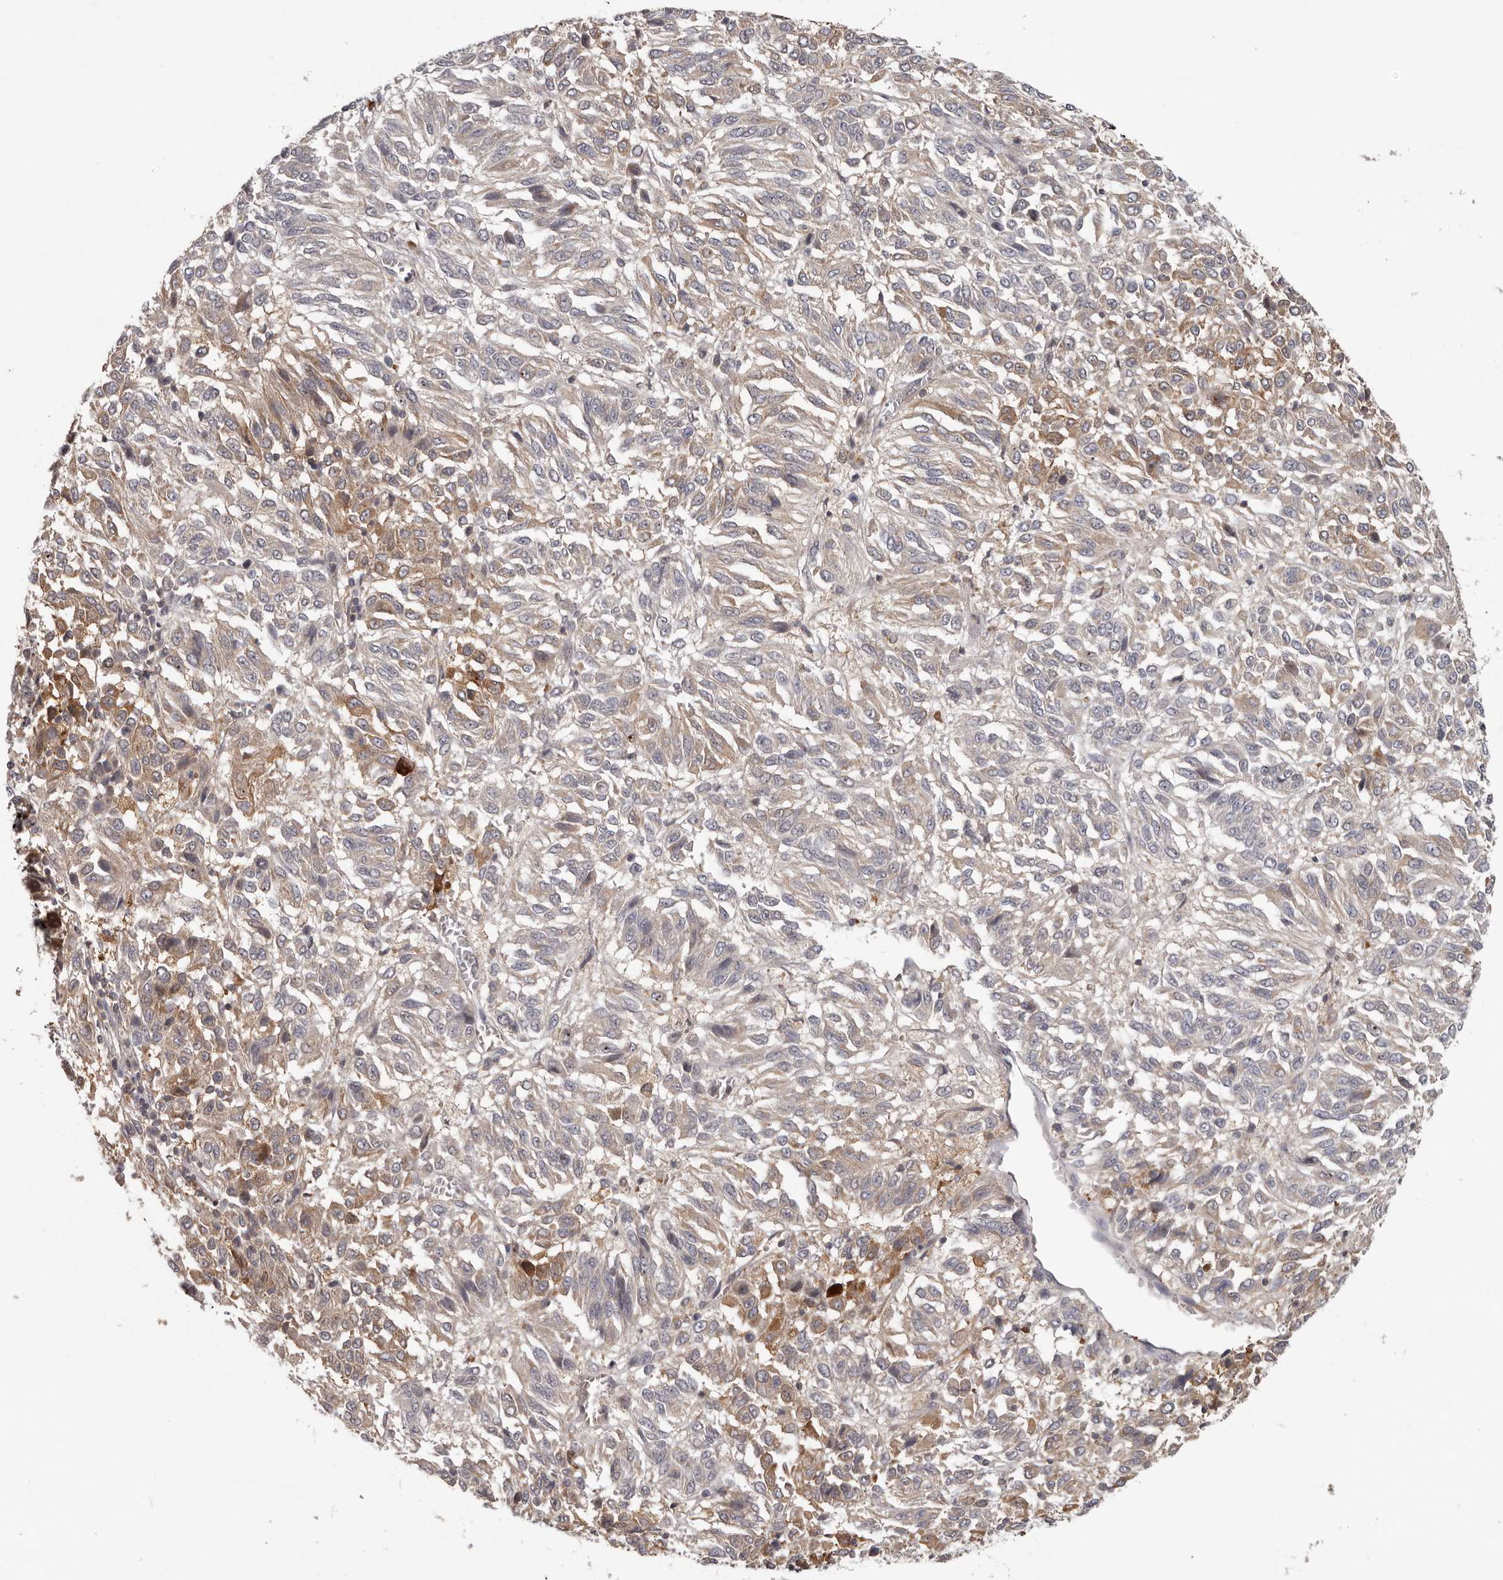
{"staining": {"intensity": "weak", "quantity": "25%-75%", "location": "cytoplasmic/membranous"}, "tissue": "melanoma", "cell_type": "Tumor cells", "image_type": "cancer", "snomed": [{"axis": "morphology", "description": "Malignant melanoma, Metastatic site"}, {"axis": "topography", "description": "Lung"}], "caption": "A photomicrograph showing weak cytoplasmic/membranous staining in about 25%-75% of tumor cells in malignant melanoma (metastatic site), as visualized by brown immunohistochemical staining.", "gene": "ANKRD44", "patient": {"sex": "male", "age": 64}}